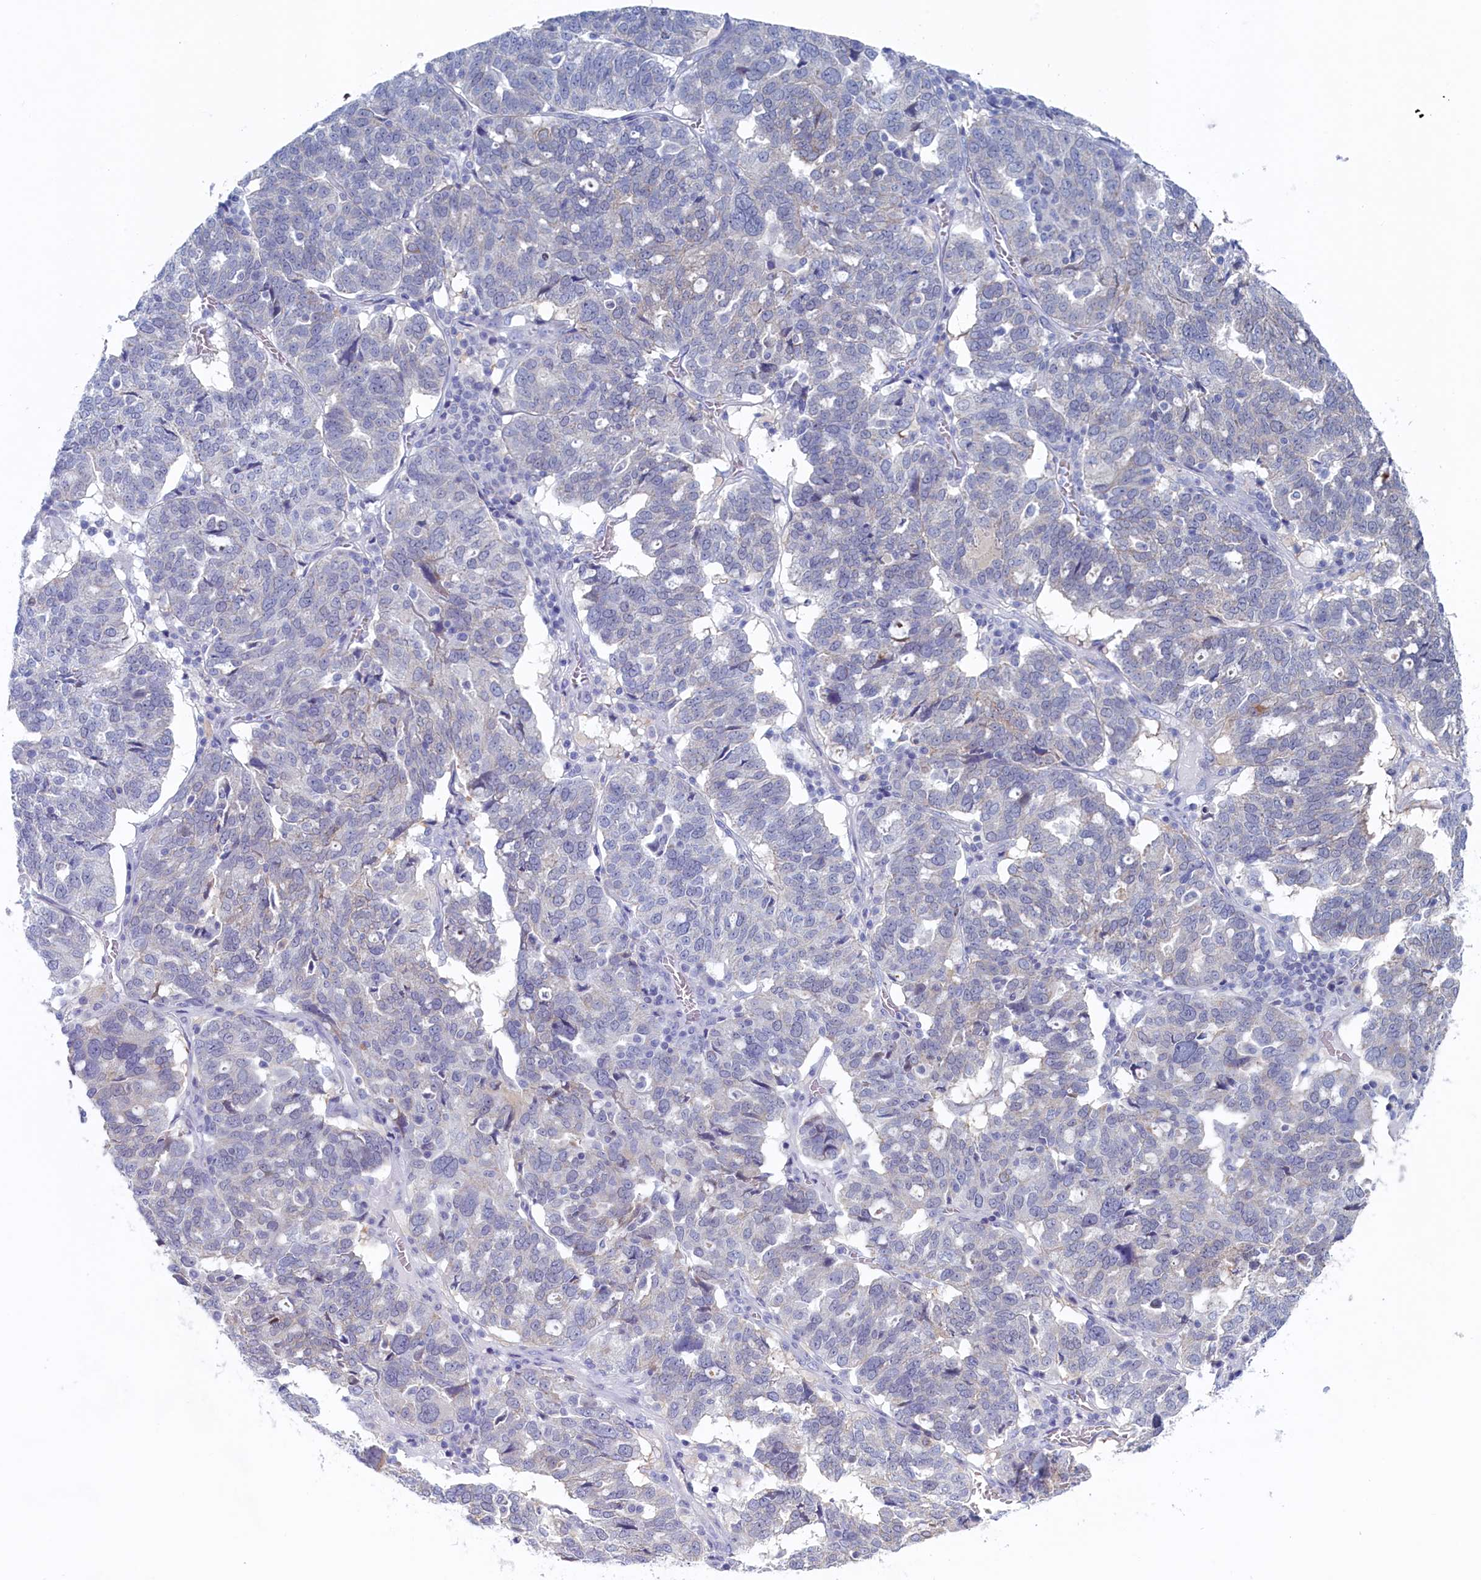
{"staining": {"intensity": "negative", "quantity": "none", "location": "none"}, "tissue": "ovarian cancer", "cell_type": "Tumor cells", "image_type": "cancer", "snomed": [{"axis": "morphology", "description": "Cystadenocarcinoma, serous, NOS"}, {"axis": "topography", "description": "Ovary"}], "caption": "DAB (3,3'-diaminobenzidine) immunohistochemical staining of ovarian cancer shows no significant expression in tumor cells. (Stains: DAB (3,3'-diaminobenzidine) immunohistochemistry (IHC) with hematoxylin counter stain, Microscopy: brightfield microscopy at high magnification).", "gene": "WDR76", "patient": {"sex": "female", "age": 59}}